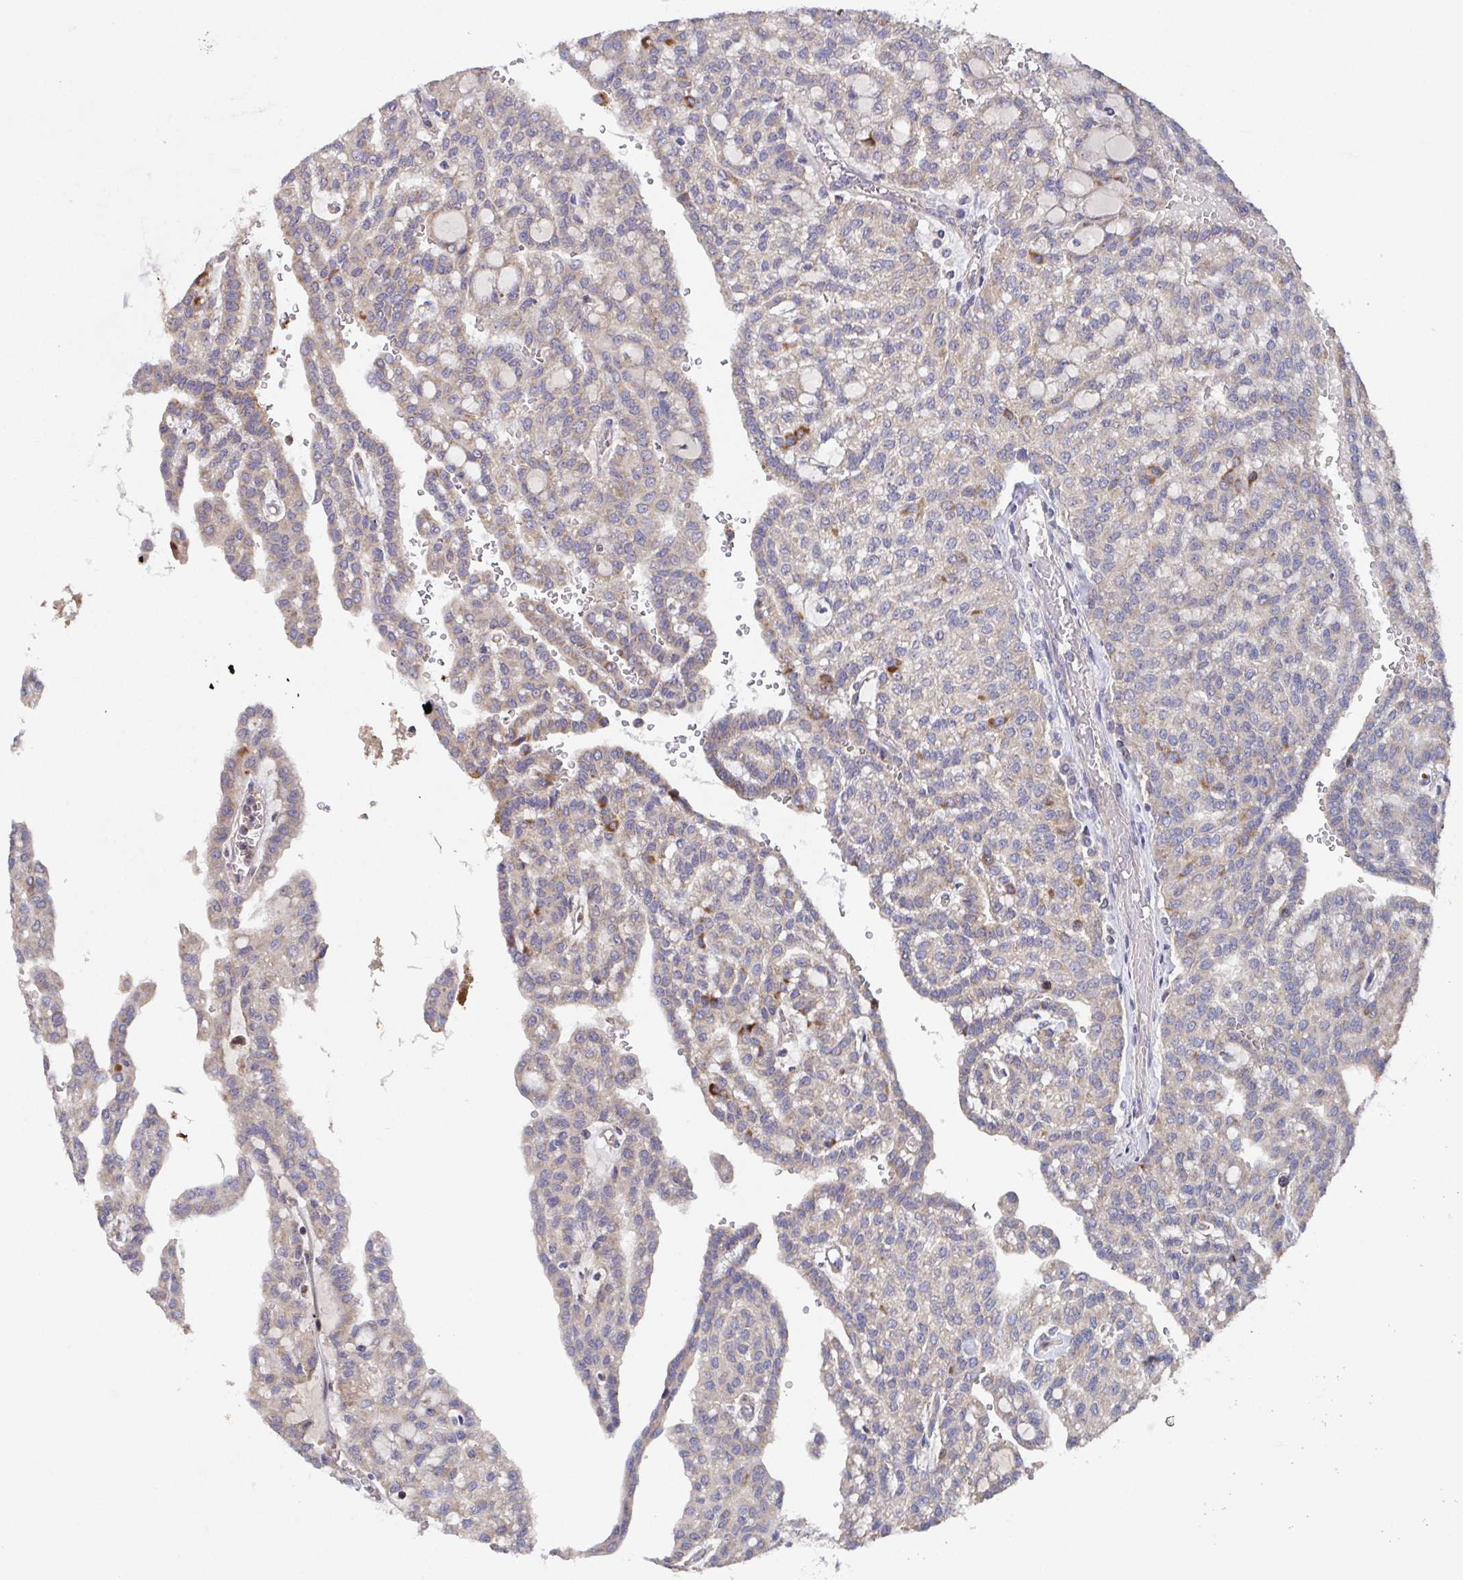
{"staining": {"intensity": "moderate", "quantity": "<25%", "location": "cytoplasmic/membranous"}, "tissue": "renal cancer", "cell_type": "Tumor cells", "image_type": "cancer", "snomed": [{"axis": "morphology", "description": "Adenocarcinoma, NOS"}, {"axis": "topography", "description": "Kidney"}], "caption": "Human adenocarcinoma (renal) stained for a protein (brown) exhibits moderate cytoplasmic/membranous positive positivity in about <25% of tumor cells.", "gene": "MT-ND3", "patient": {"sex": "male", "age": 63}}